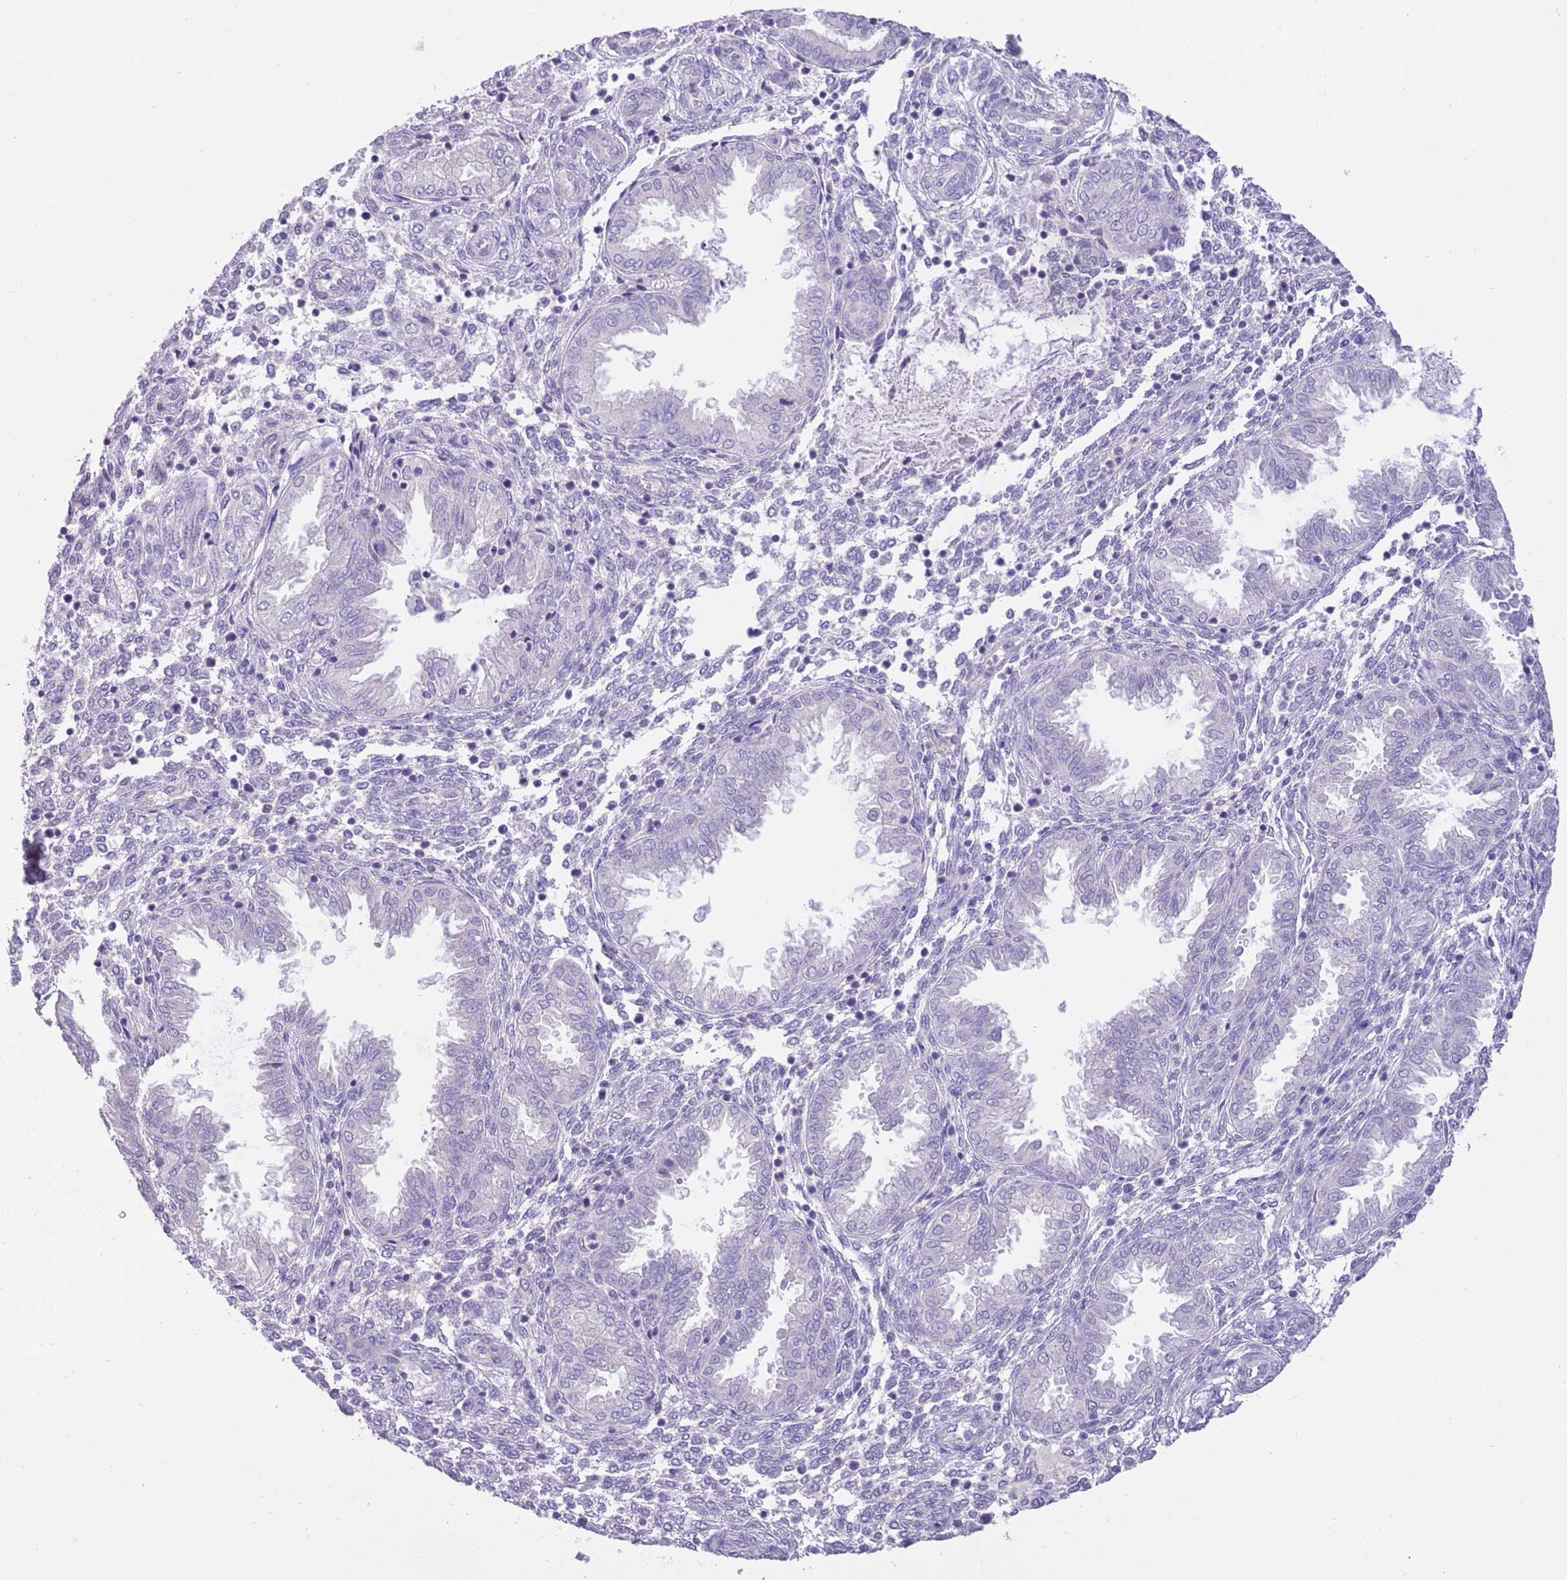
{"staining": {"intensity": "negative", "quantity": "none", "location": "none"}, "tissue": "endometrium", "cell_type": "Cells in endometrial stroma", "image_type": "normal", "snomed": [{"axis": "morphology", "description": "Normal tissue, NOS"}, {"axis": "topography", "description": "Endometrium"}], "caption": "Immunohistochemical staining of benign endometrium displays no significant positivity in cells in endometrial stroma.", "gene": "SFTPA1", "patient": {"sex": "female", "age": 33}}